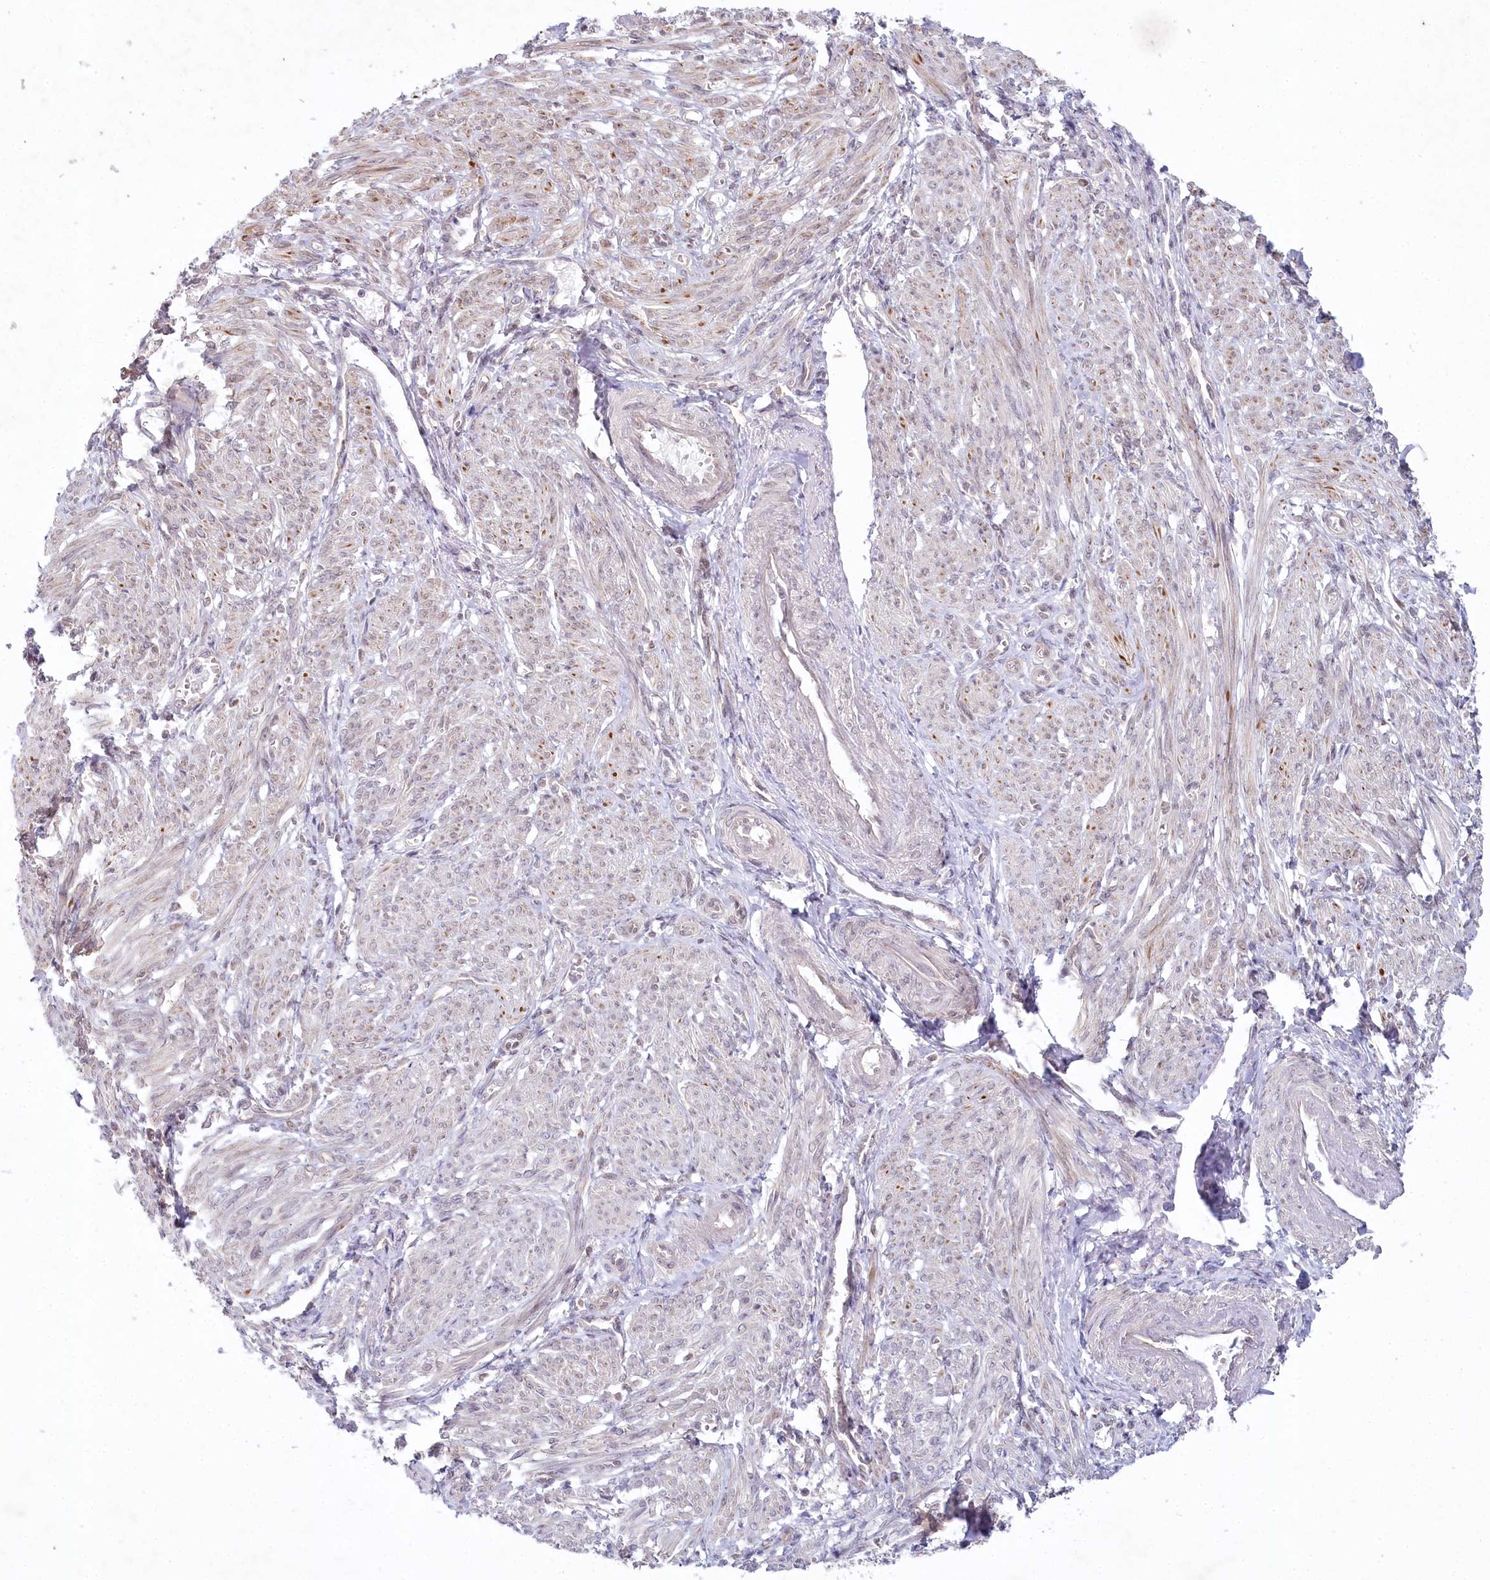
{"staining": {"intensity": "moderate", "quantity": "<25%", "location": "cytoplasmic/membranous"}, "tissue": "smooth muscle", "cell_type": "Smooth muscle cells", "image_type": "normal", "snomed": [{"axis": "morphology", "description": "Normal tissue, NOS"}, {"axis": "topography", "description": "Smooth muscle"}], "caption": "A brown stain highlights moderate cytoplasmic/membranous staining of a protein in smooth muscle cells of normal human smooth muscle. The staining was performed using DAB (3,3'-diaminobenzidine) to visualize the protein expression in brown, while the nuclei were stained in blue with hematoxylin (Magnification: 20x).", "gene": "AMTN", "patient": {"sex": "female", "age": 39}}